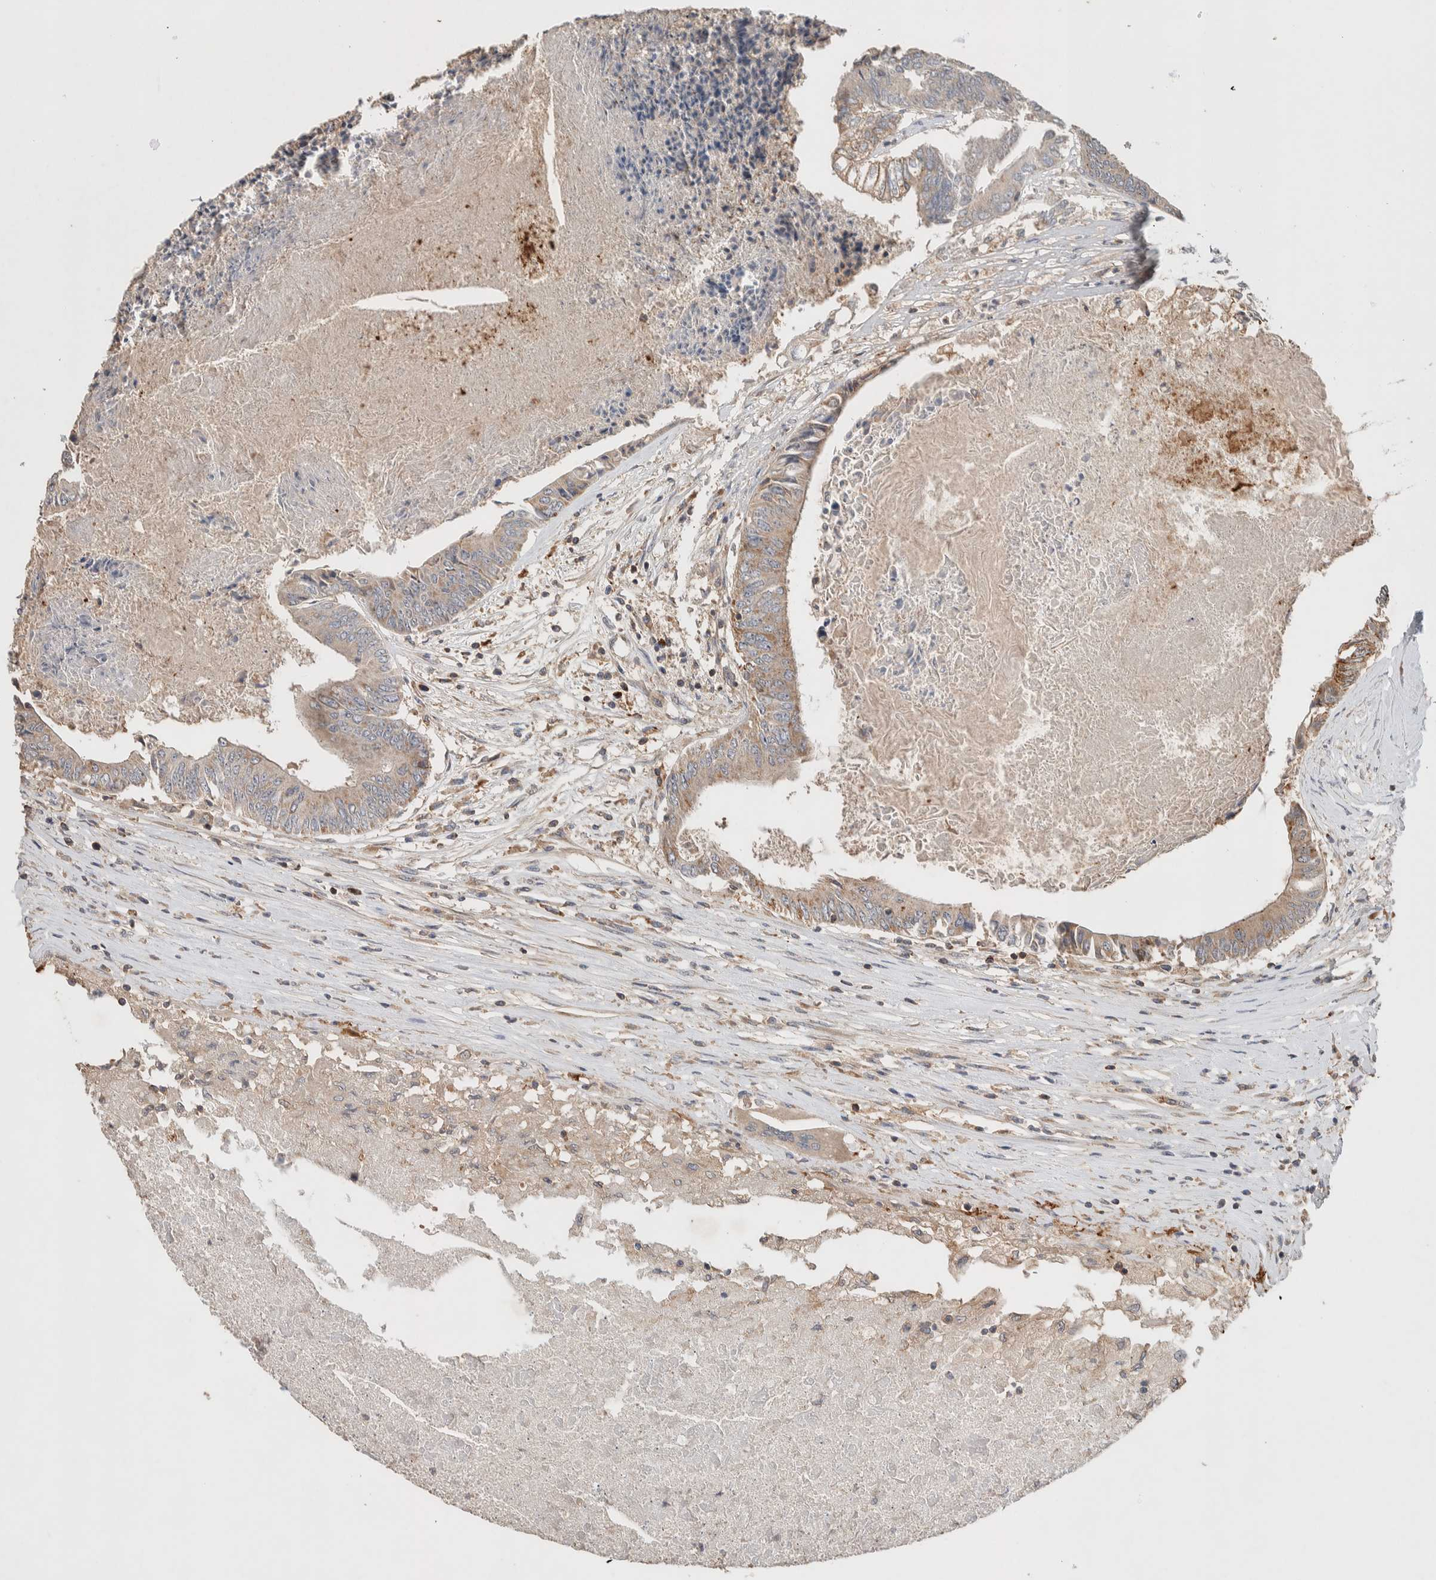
{"staining": {"intensity": "moderate", "quantity": ">75%", "location": "cytoplasmic/membranous"}, "tissue": "colorectal cancer", "cell_type": "Tumor cells", "image_type": "cancer", "snomed": [{"axis": "morphology", "description": "Adenocarcinoma, NOS"}, {"axis": "topography", "description": "Rectum"}], "caption": "Colorectal adenocarcinoma stained for a protein reveals moderate cytoplasmic/membranous positivity in tumor cells. (IHC, brightfield microscopy, high magnification).", "gene": "DEPTOR", "patient": {"sex": "male", "age": 63}}